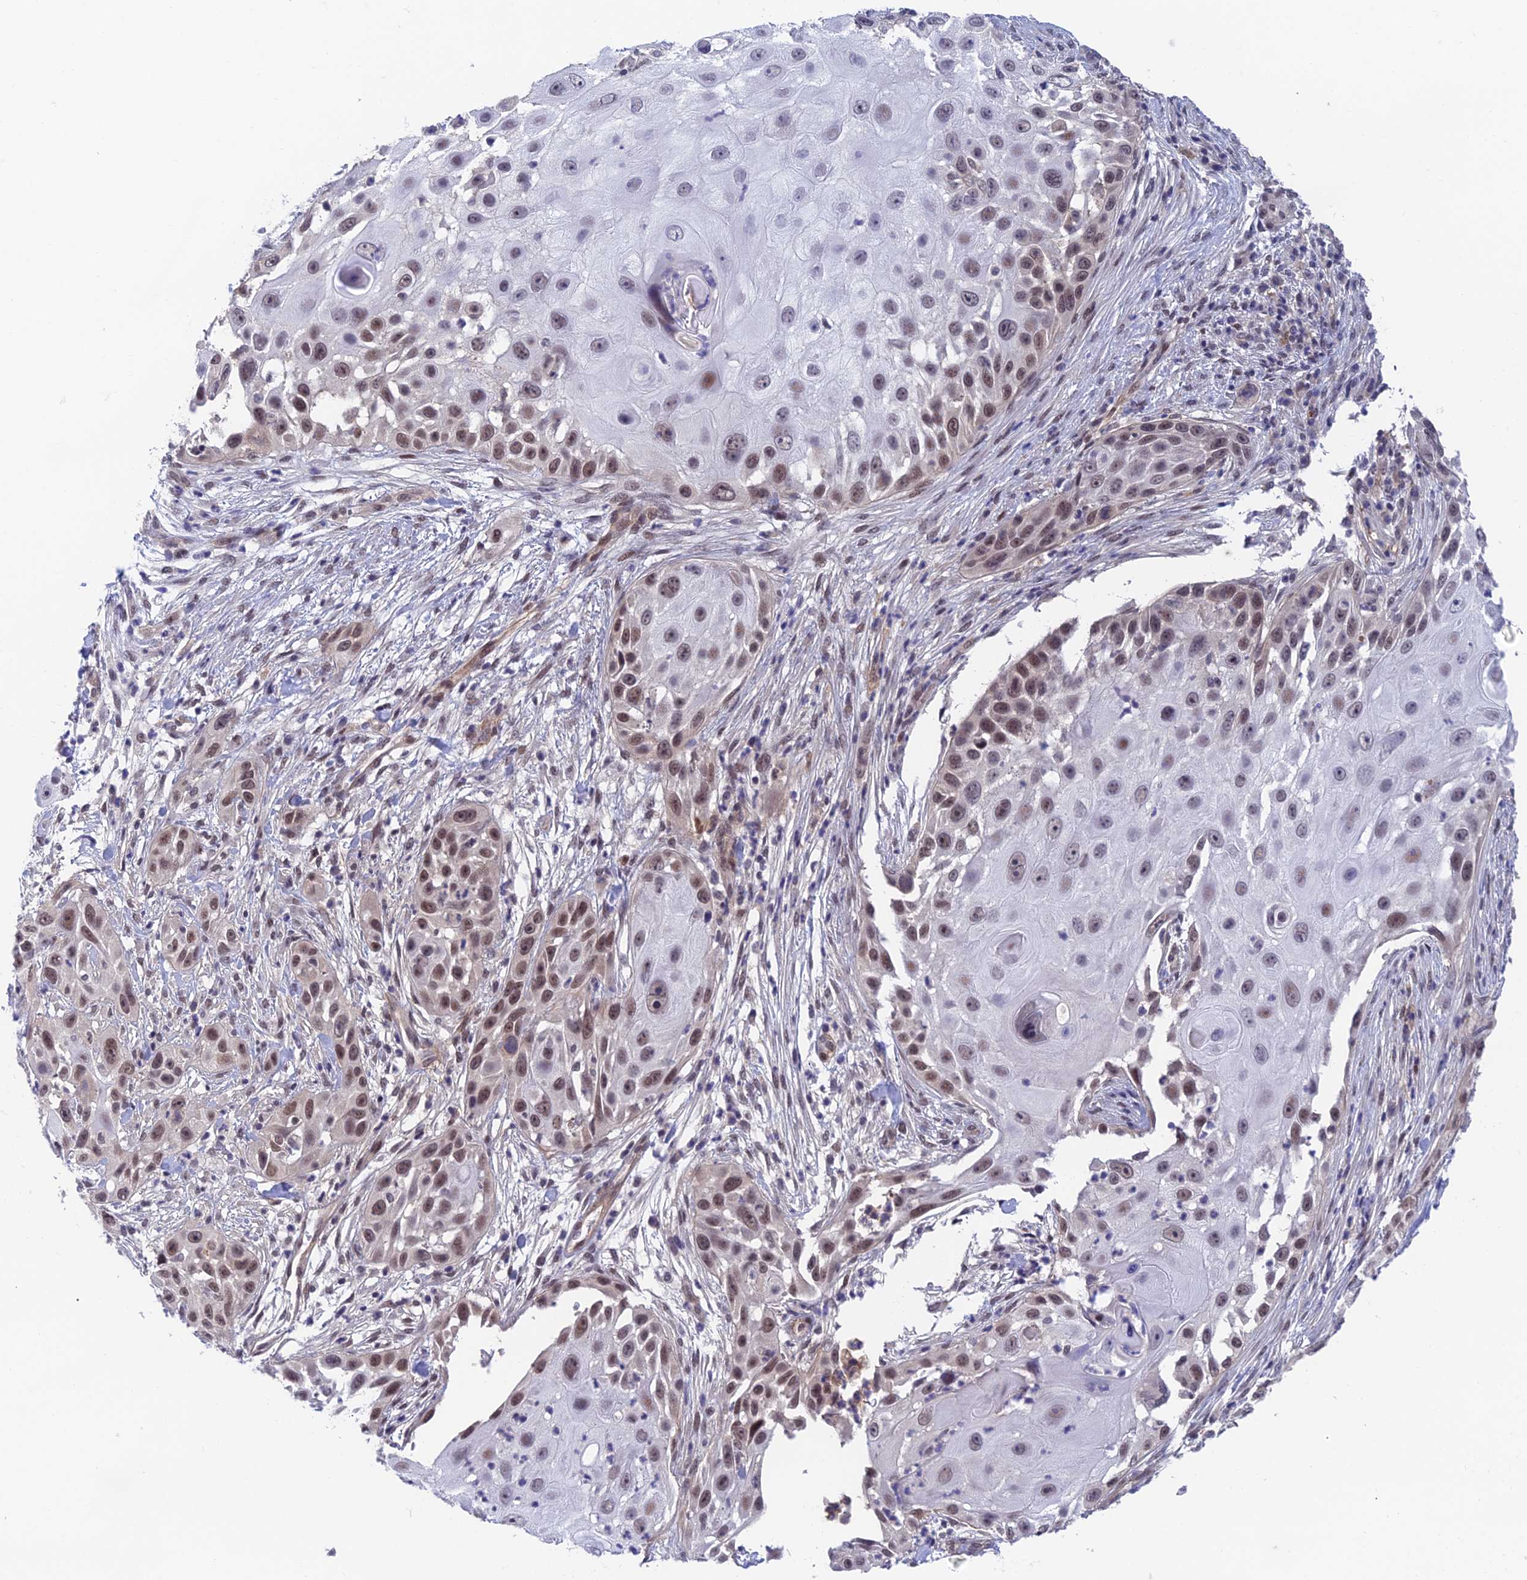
{"staining": {"intensity": "moderate", "quantity": "<25%", "location": "nuclear"}, "tissue": "skin cancer", "cell_type": "Tumor cells", "image_type": "cancer", "snomed": [{"axis": "morphology", "description": "Squamous cell carcinoma, NOS"}, {"axis": "topography", "description": "Skin"}], "caption": "Immunohistochemistry (IHC) (DAB) staining of skin squamous cell carcinoma demonstrates moderate nuclear protein expression in about <25% of tumor cells.", "gene": "NSMCE1", "patient": {"sex": "female", "age": 44}}